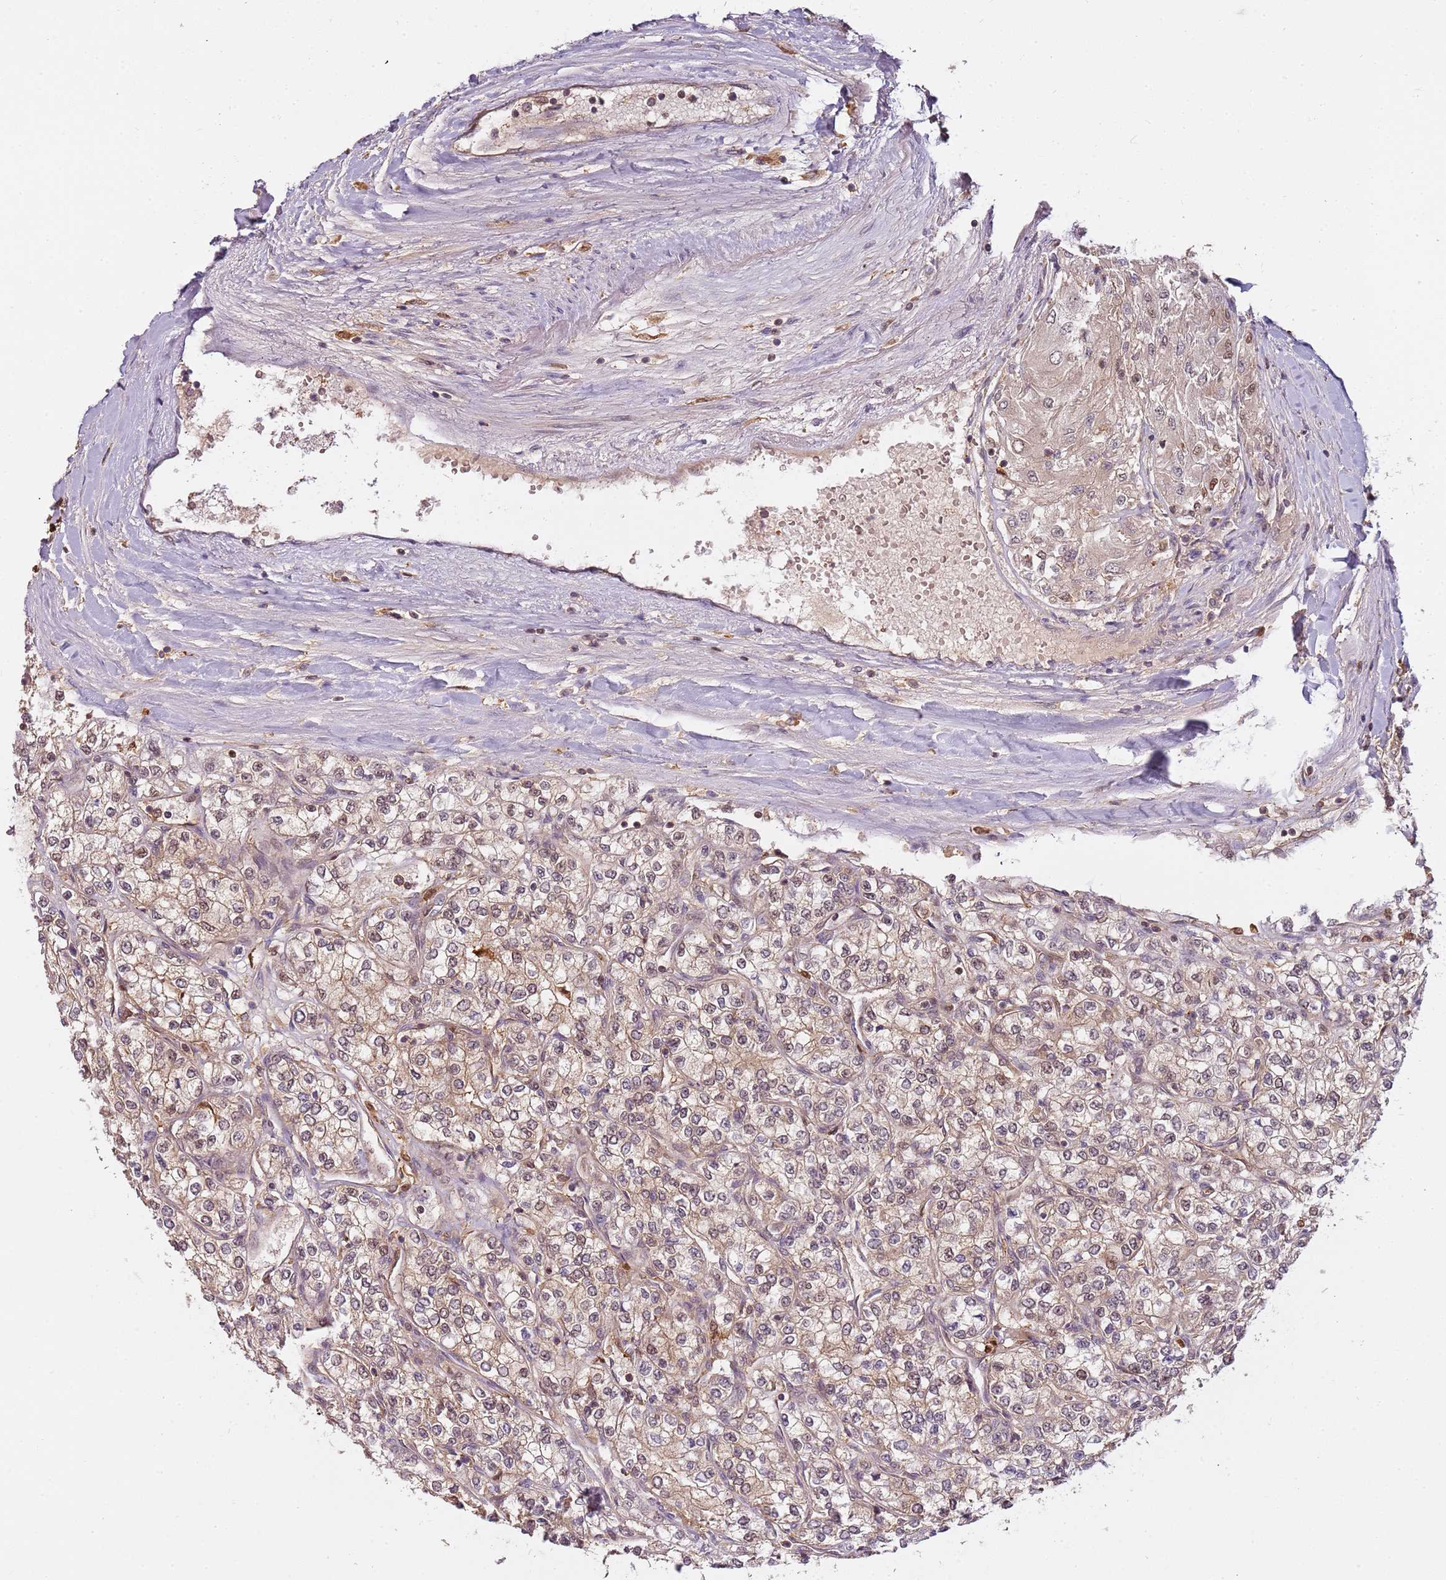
{"staining": {"intensity": "weak", "quantity": "25%-75%", "location": "cytoplasmic/membranous,nuclear"}, "tissue": "renal cancer", "cell_type": "Tumor cells", "image_type": "cancer", "snomed": [{"axis": "morphology", "description": "Adenocarcinoma, NOS"}, {"axis": "topography", "description": "Kidney"}], "caption": "DAB immunohistochemical staining of adenocarcinoma (renal) exhibits weak cytoplasmic/membranous and nuclear protein positivity in about 25%-75% of tumor cells. (IHC, brightfield microscopy, high magnification).", "gene": "GSTO2", "patient": {"sex": "male", "age": 80}}